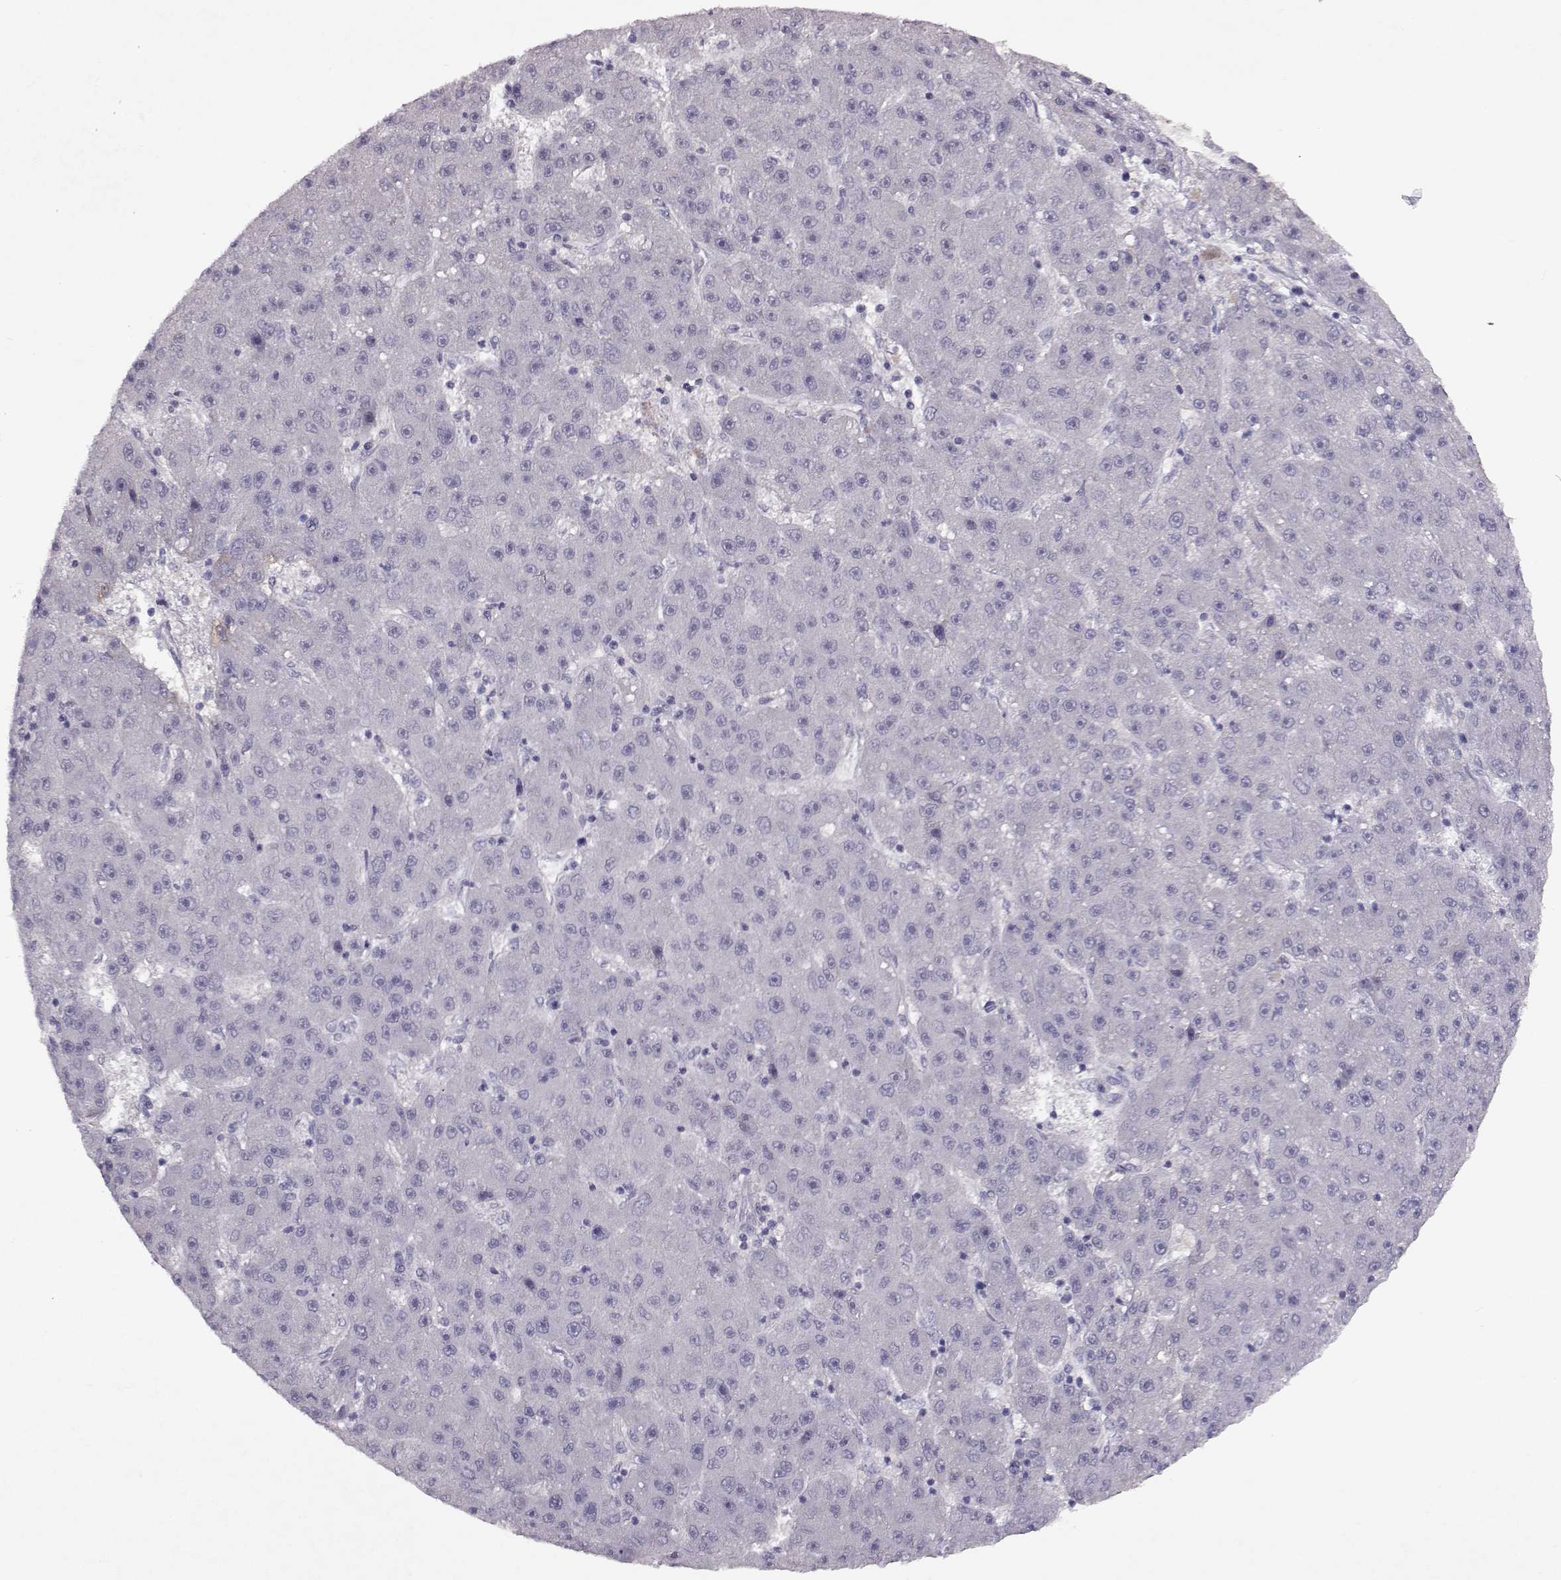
{"staining": {"intensity": "negative", "quantity": "none", "location": "none"}, "tissue": "liver cancer", "cell_type": "Tumor cells", "image_type": "cancer", "snomed": [{"axis": "morphology", "description": "Carcinoma, Hepatocellular, NOS"}, {"axis": "topography", "description": "Liver"}], "caption": "There is no significant staining in tumor cells of liver cancer (hepatocellular carcinoma).", "gene": "SPAG17", "patient": {"sex": "male", "age": 67}}